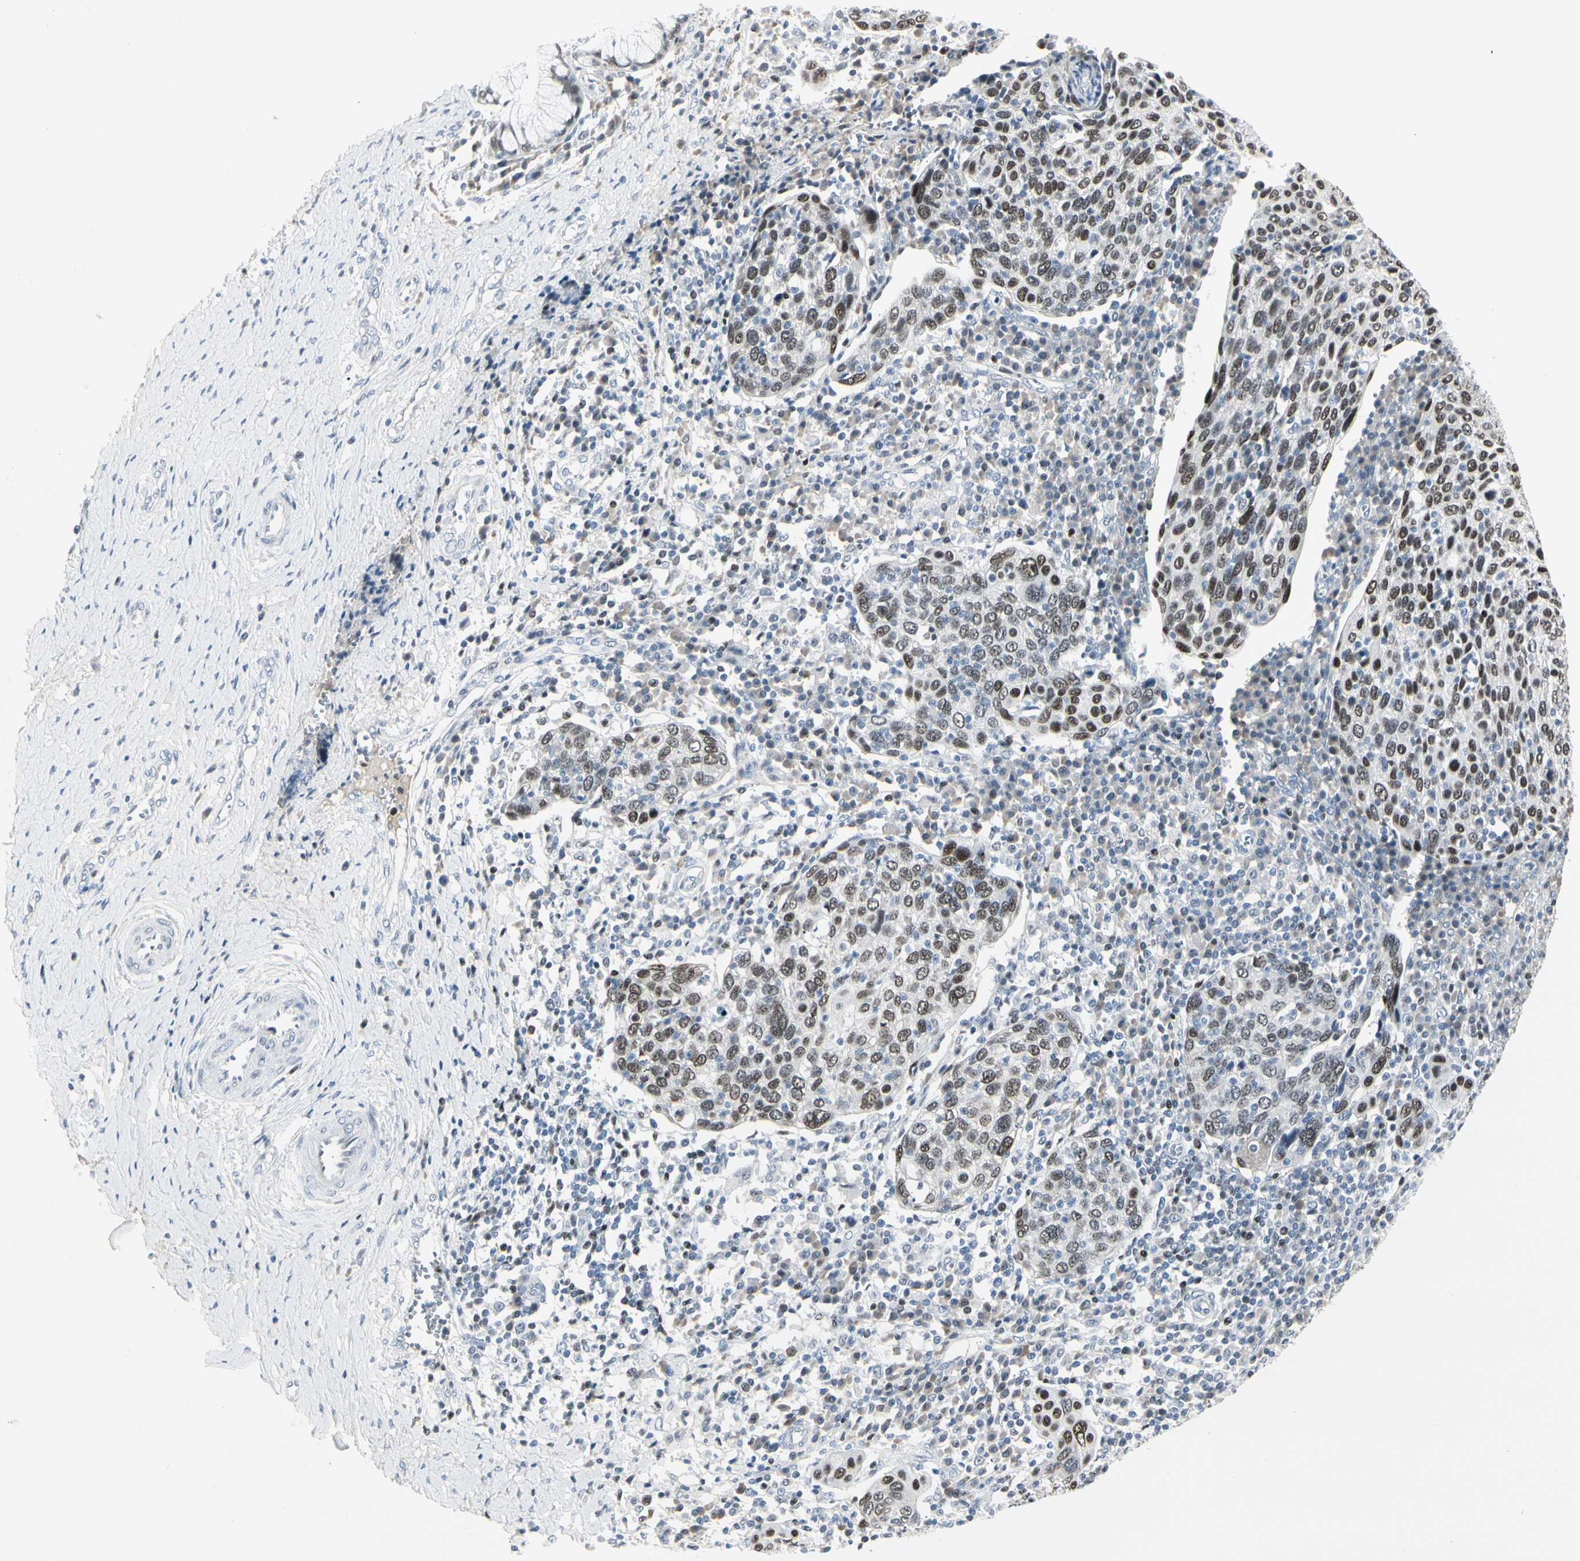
{"staining": {"intensity": "strong", "quantity": ">75%", "location": "nuclear"}, "tissue": "cervical cancer", "cell_type": "Tumor cells", "image_type": "cancer", "snomed": [{"axis": "morphology", "description": "Squamous cell carcinoma, NOS"}, {"axis": "topography", "description": "Cervix"}], "caption": "Immunohistochemical staining of human cervical squamous cell carcinoma demonstrates strong nuclear protein expression in approximately >75% of tumor cells. Immunohistochemistry (ihc) stains the protein in brown and the nuclei are stained blue.", "gene": "ZBTB7B", "patient": {"sex": "female", "age": 40}}